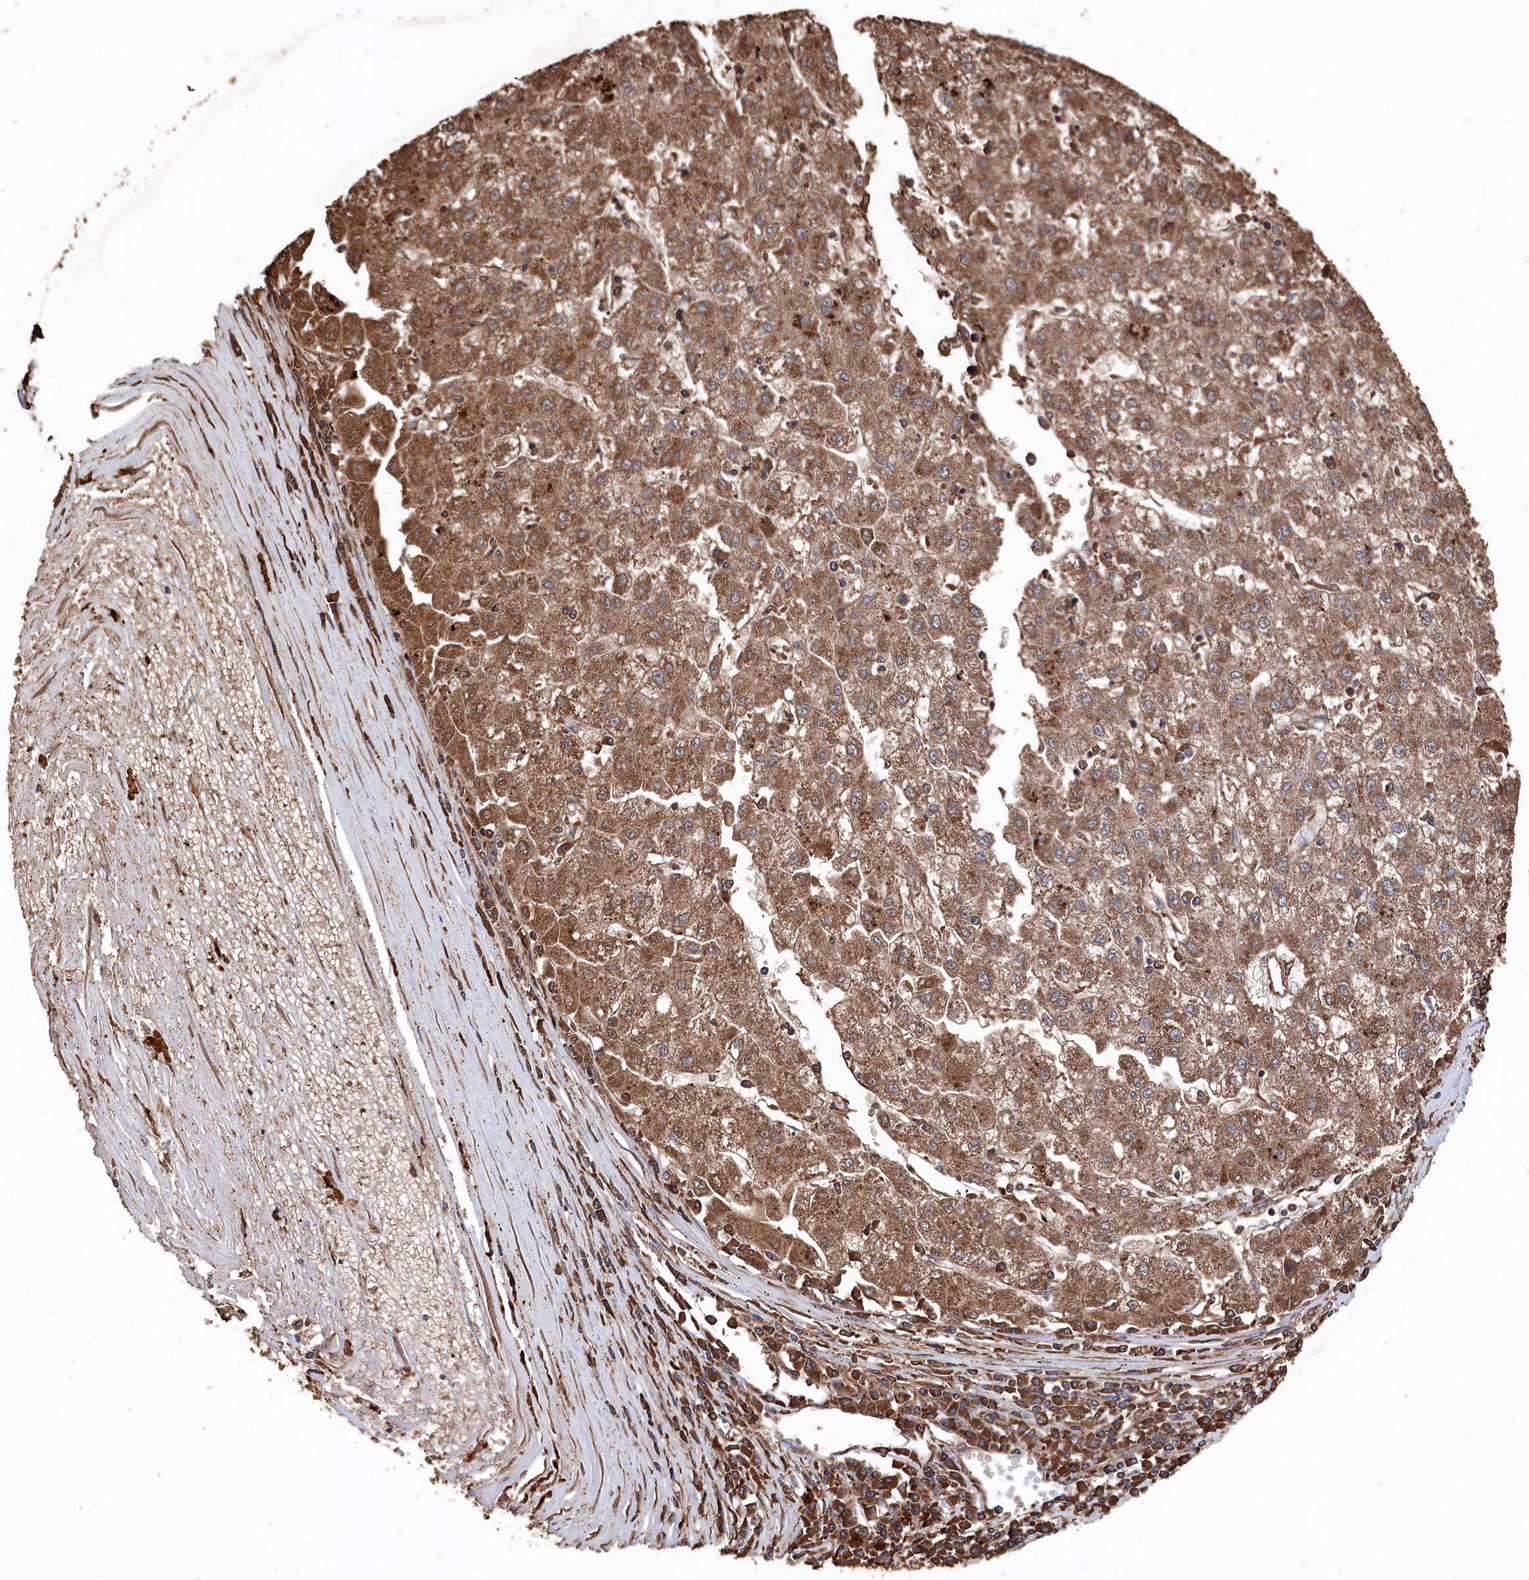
{"staining": {"intensity": "moderate", "quantity": ">75%", "location": "cytoplasmic/membranous"}, "tissue": "liver cancer", "cell_type": "Tumor cells", "image_type": "cancer", "snomed": [{"axis": "morphology", "description": "Carcinoma, Hepatocellular, NOS"}, {"axis": "topography", "description": "Liver"}], "caption": "An image showing moderate cytoplasmic/membranous positivity in approximately >75% of tumor cells in liver cancer (hepatocellular carcinoma), as visualized by brown immunohistochemical staining.", "gene": "SNX33", "patient": {"sex": "male", "age": 72}}